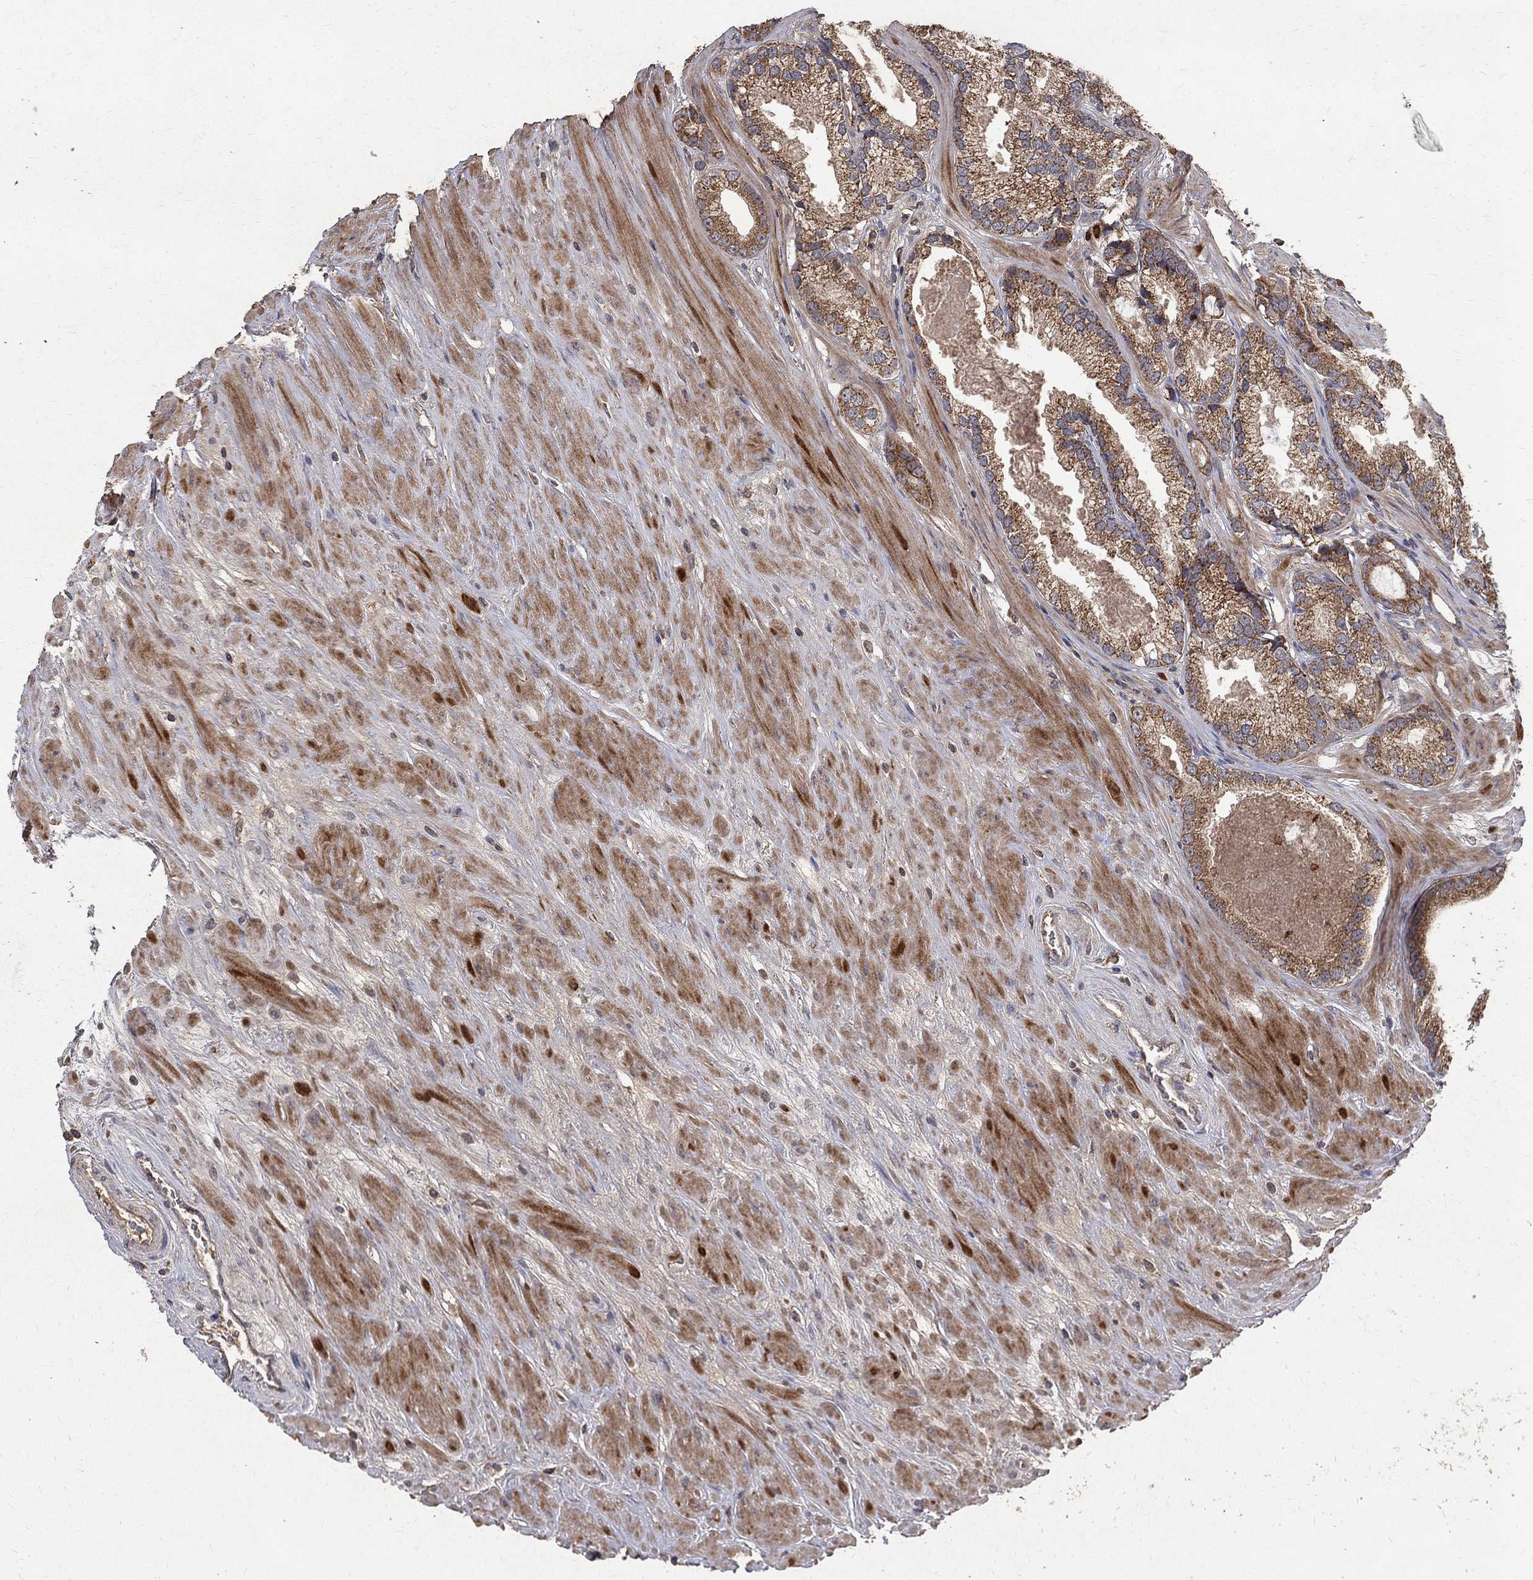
{"staining": {"intensity": "moderate", "quantity": "25%-75%", "location": "cytoplasmic/membranous"}, "tissue": "prostate cancer", "cell_type": "Tumor cells", "image_type": "cancer", "snomed": [{"axis": "morphology", "description": "Adenocarcinoma, High grade"}, {"axis": "topography", "description": "Prostate and seminal vesicle, NOS"}], "caption": "A brown stain highlights moderate cytoplasmic/membranous staining of a protein in high-grade adenocarcinoma (prostate) tumor cells. Using DAB (3,3'-diaminobenzidine) (brown) and hematoxylin (blue) stains, captured at high magnification using brightfield microscopy.", "gene": "C17orf75", "patient": {"sex": "male", "age": 62}}